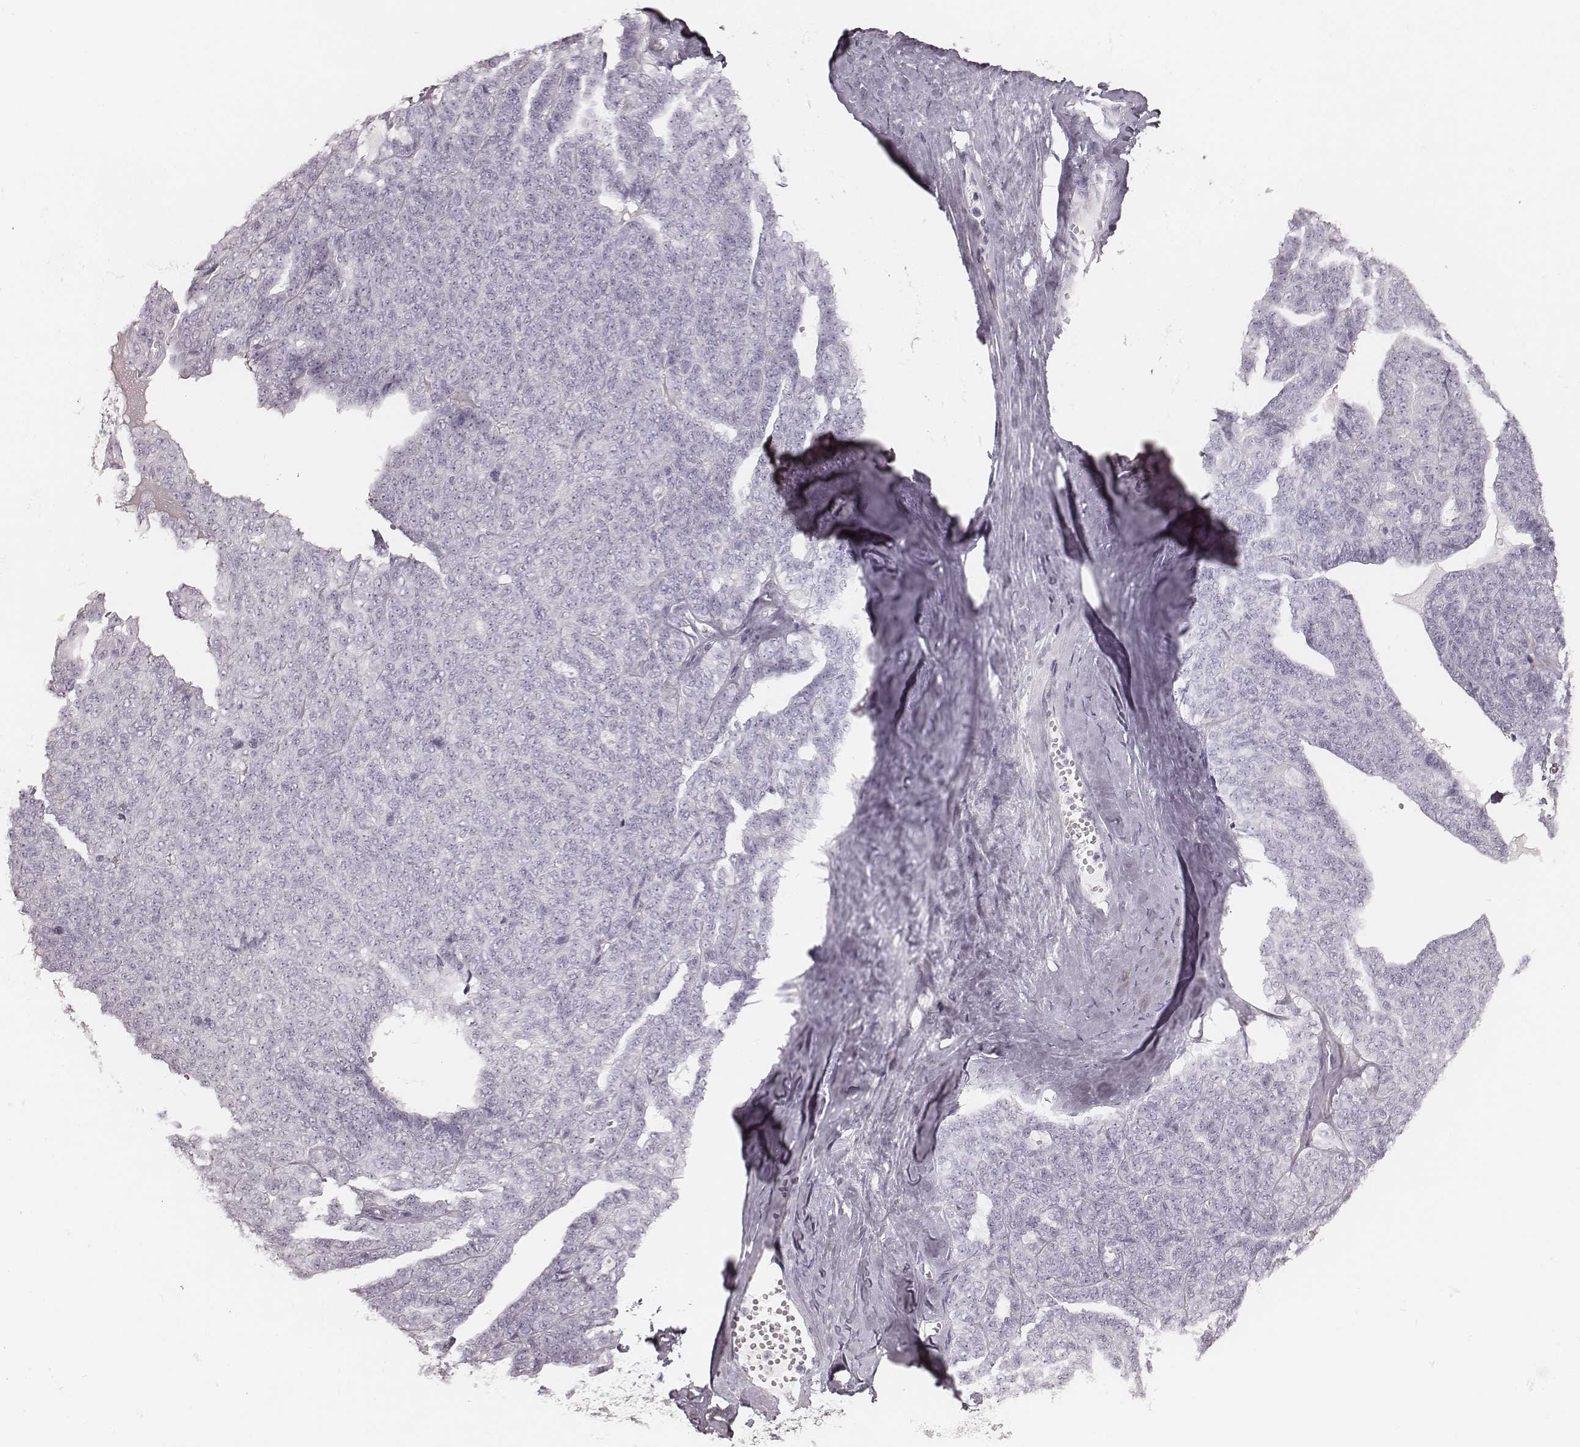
{"staining": {"intensity": "negative", "quantity": "none", "location": "none"}, "tissue": "ovarian cancer", "cell_type": "Tumor cells", "image_type": "cancer", "snomed": [{"axis": "morphology", "description": "Cystadenocarcinoma, serous, NOS"}, {"axis": "topography", "description": "Ovary"}], "caption": "Tumor cells are negative for protein expression in human ovarian serous cystadenocarcinoma.", "gene": "KRT82", "patient": {"sex": "female", "age": 71}}